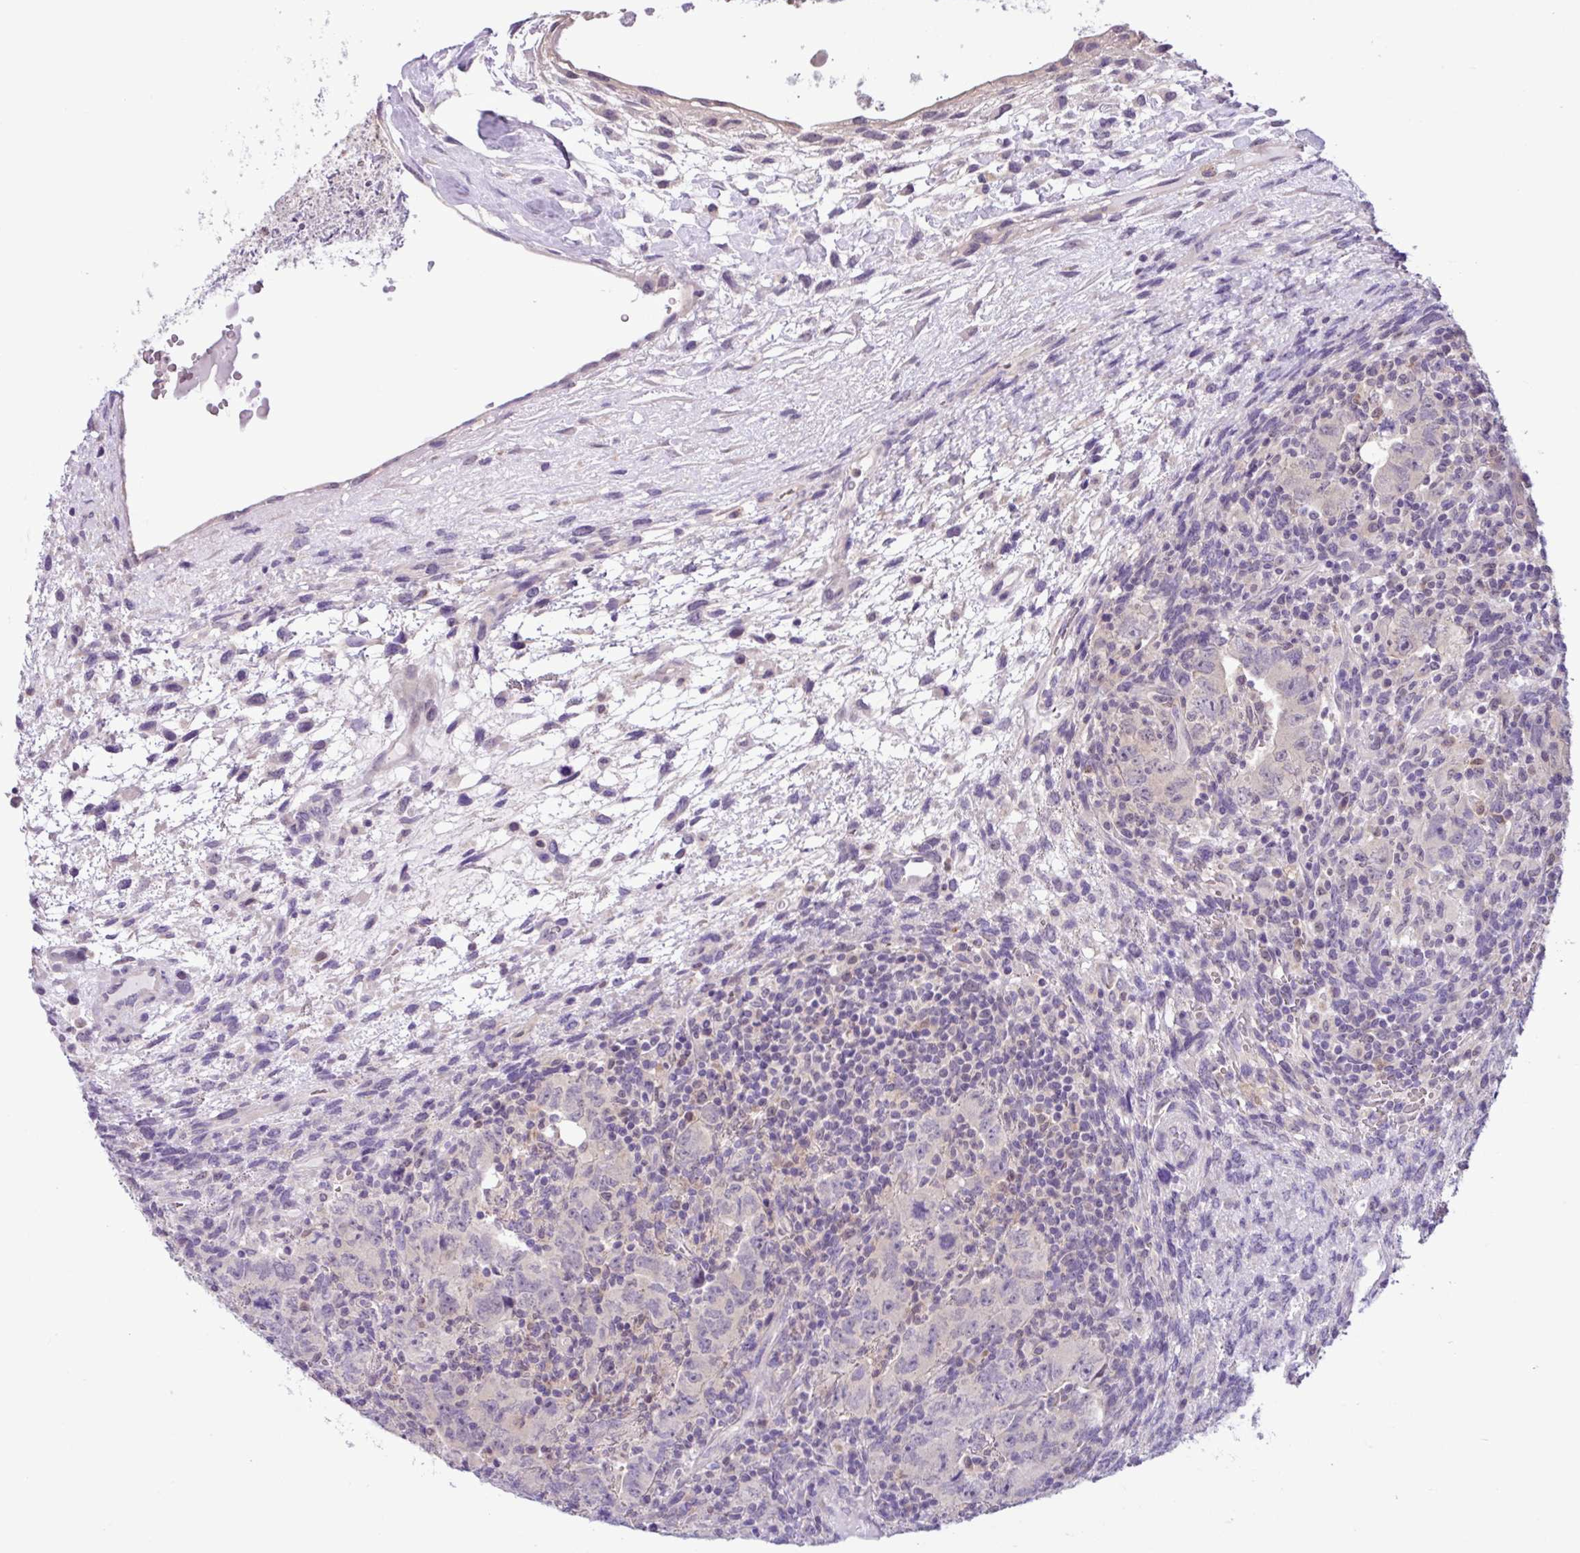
{"staining": {"intensity": "negative", "quantity": "none", "location": "none"}, "tissue": "testis cancer", "cell_type": "Tumor cells", "image_type": "cancer", "snomed": [{"axis": "morphology", "description": "Carcinoma, Embryonal, NOS"}, {"axis": "topography", "description": "Testis"}], "caption": "Immunohistochemistry (IHC) of testis embryonal carcinoma displays no staining in tumor cells.", "gene": "TONSL", "patient": {"sex": "male", "age": 24}}